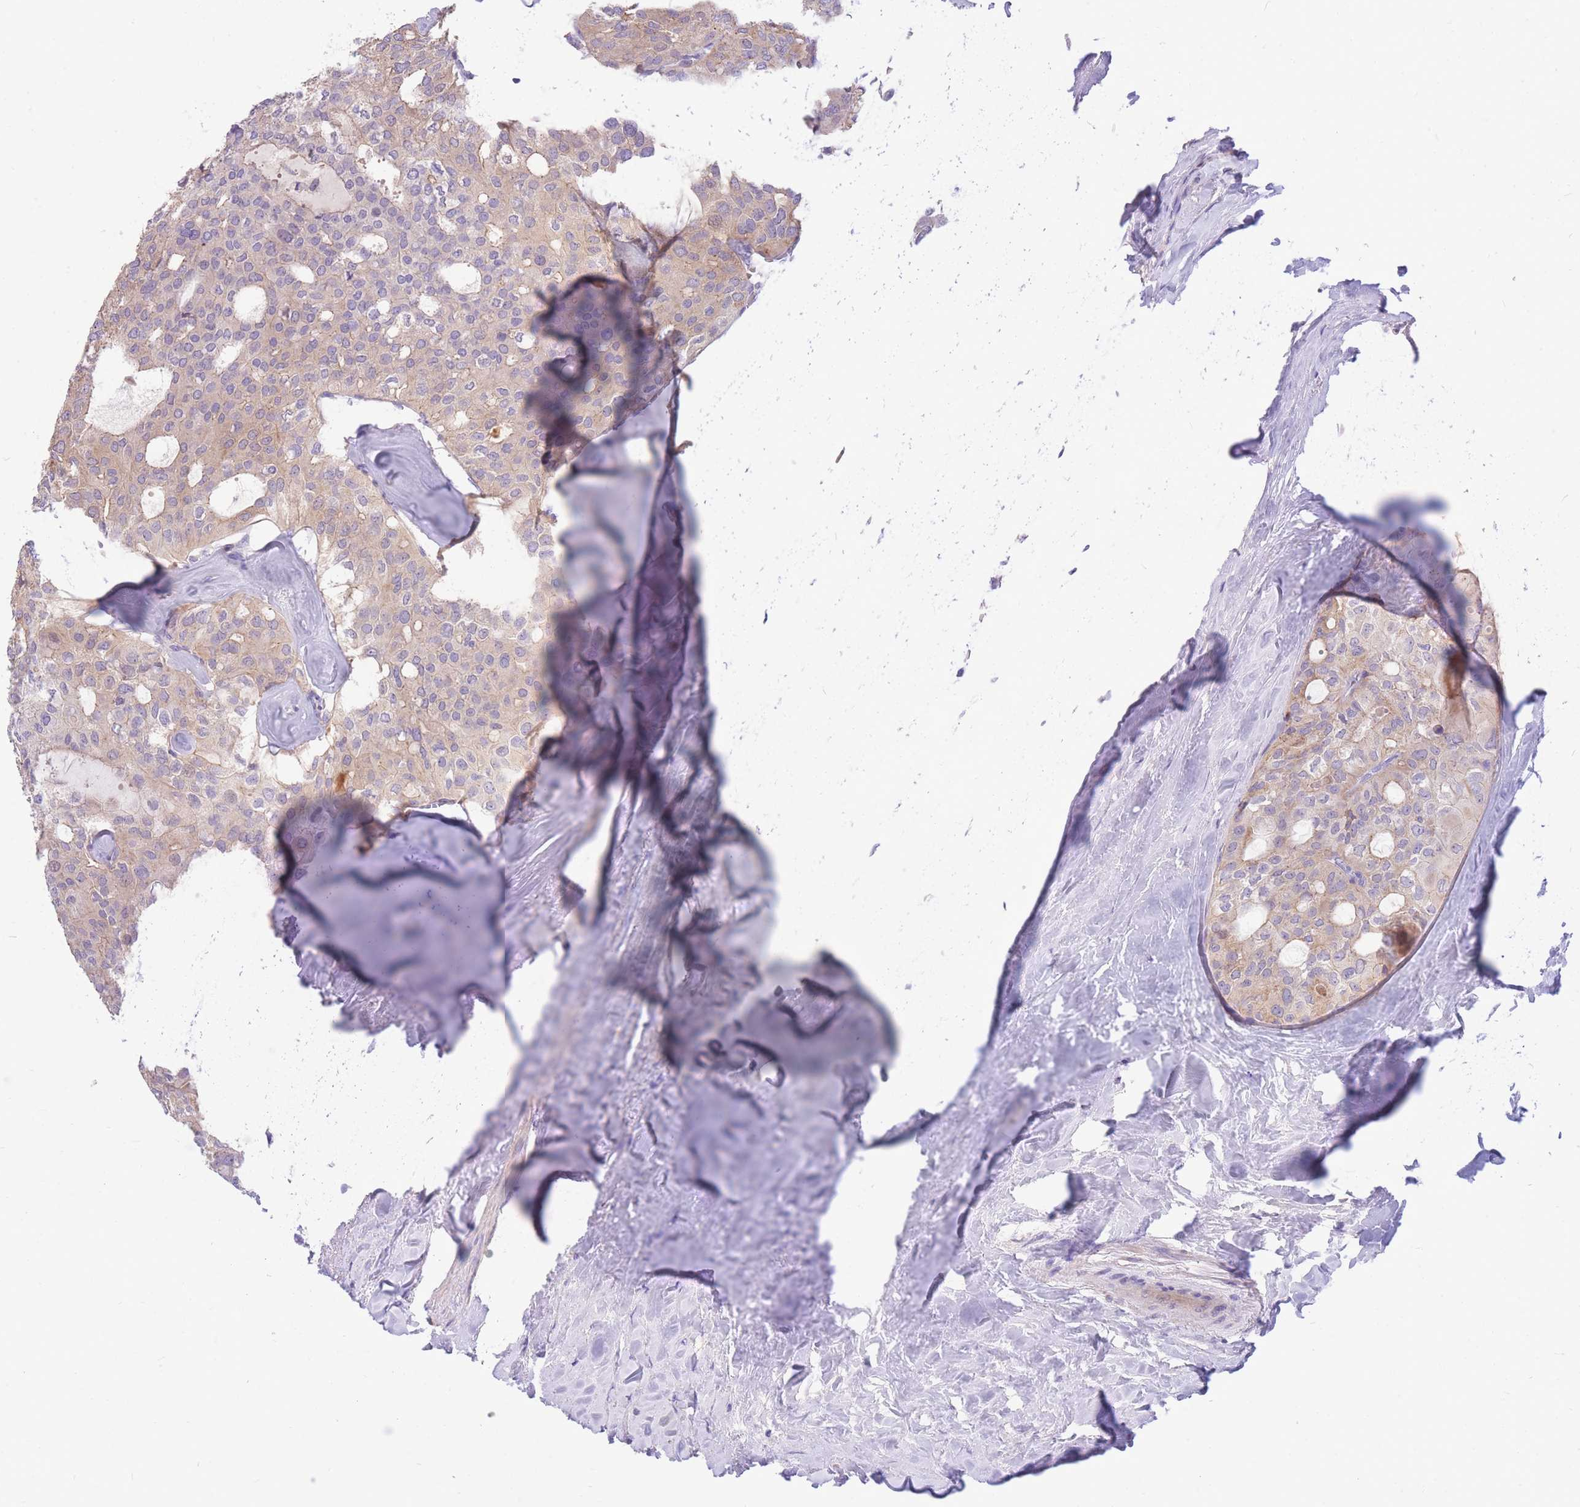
{"staining": {"intensity": "negative", "quantity": "none", "location": "none"}, "tissue": "thyroid cancer", "cell_type": "Tumor cells", "image_type": "cancer", "snomed": [{"axis": "morphology", "description": "Follicular adenoma carcinoma, NOS"}, {"axis": "topography", "description": "Thyroid gland"}], "caption": "Histopathology image shows no protein expression in tumor cells of thyroid cancer tissue.", "gene": "OR5T1", "patient": {"sex": "male", "age": 75}}